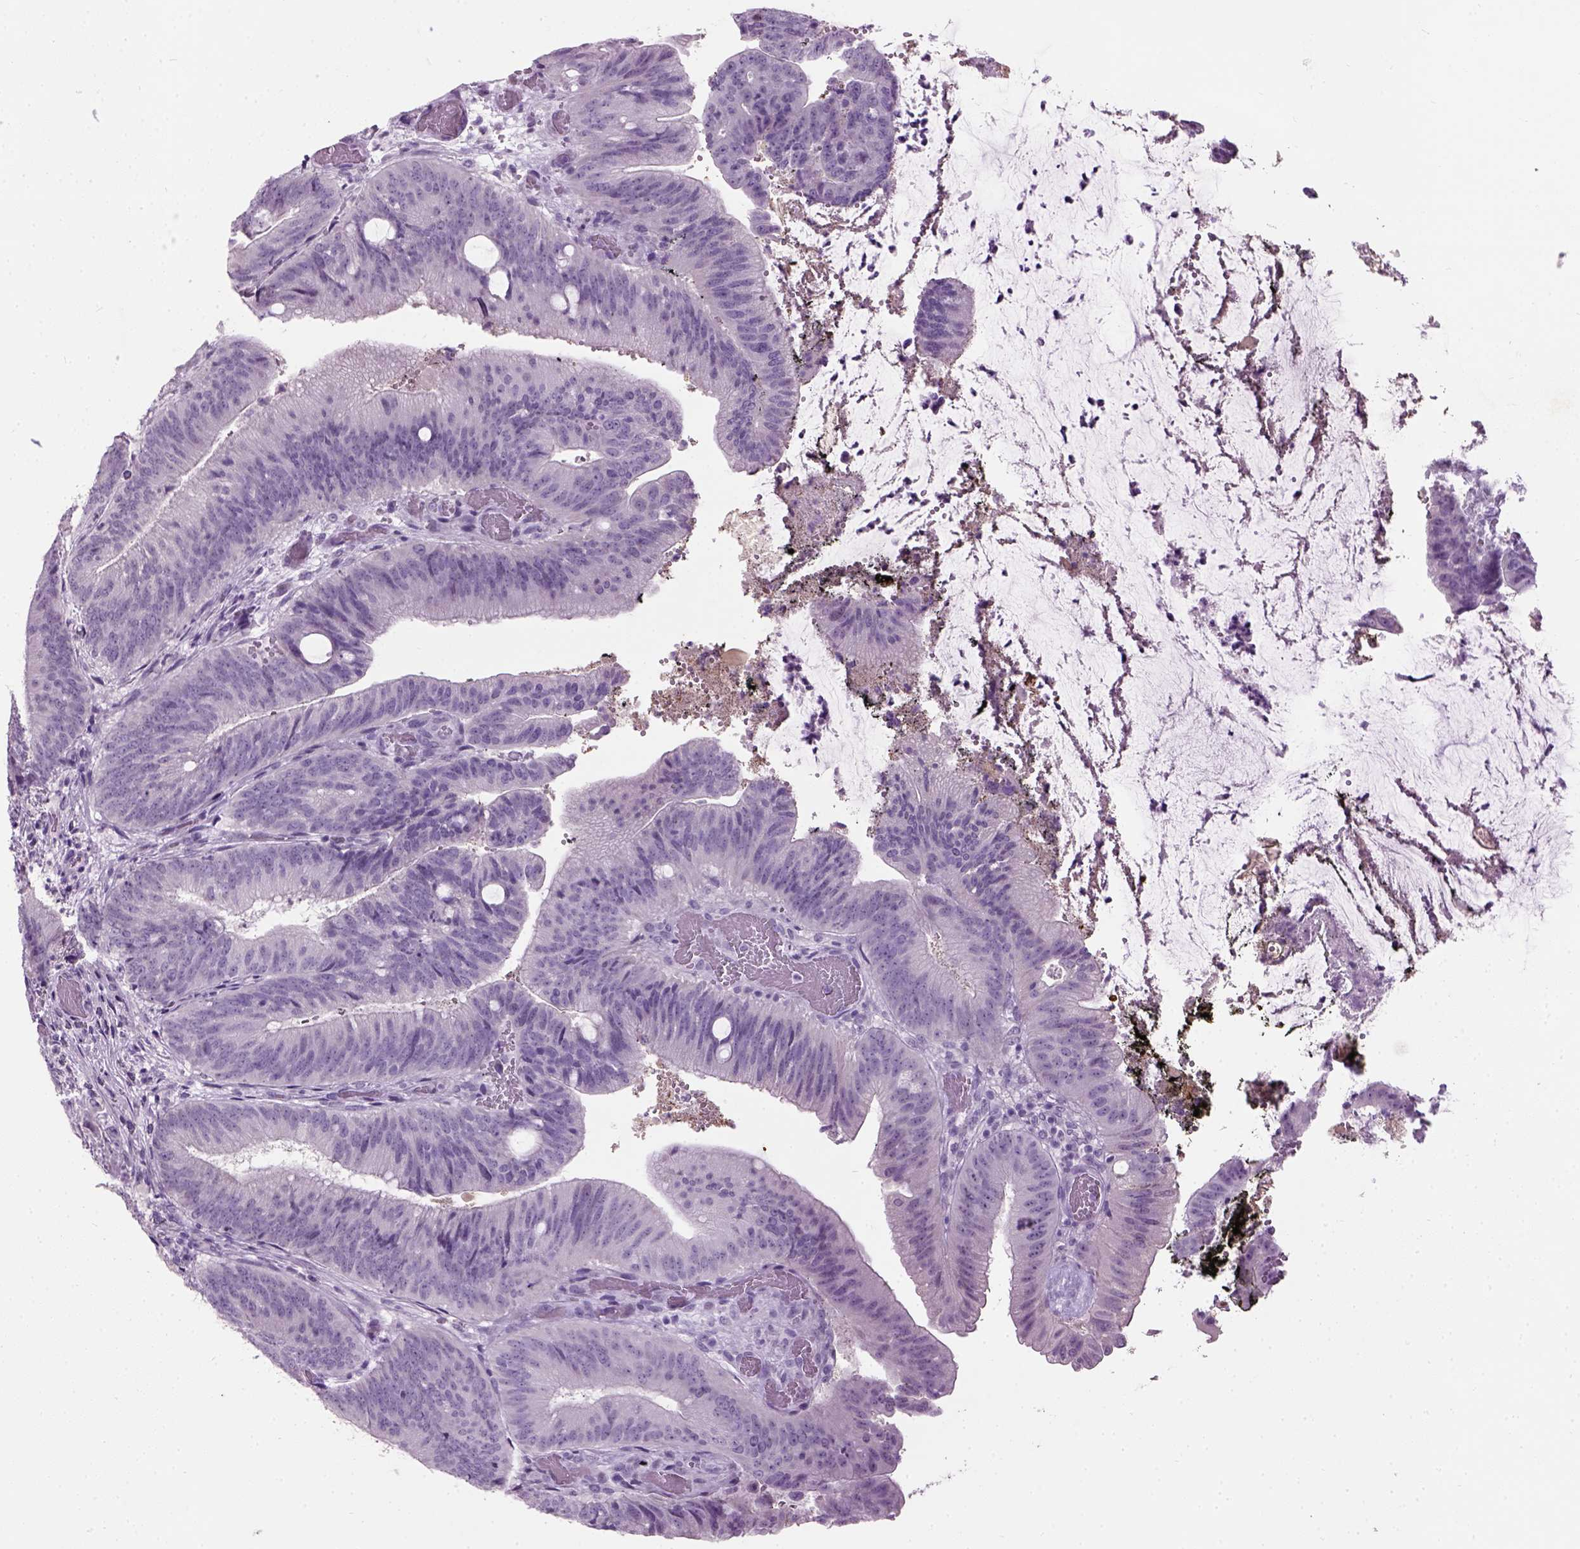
{"staining": {"intensity": "negative", "quantity": "none", "location": "none"}, "tissue": "colorectal cancer", "cell_type": "Tumor cells", "image_type": "cancer", "snomed": [{"axis": "morphology", "description": "Adenocarcinoma, NOS"}, {"axis": "topography", "description": "Colon"}], "caption": "IHC of human colorectal adenocarcinoma shows no staining in tumor cells.", "gene": "GABRB2", "patient": {"sex": "female", "age": 43}}